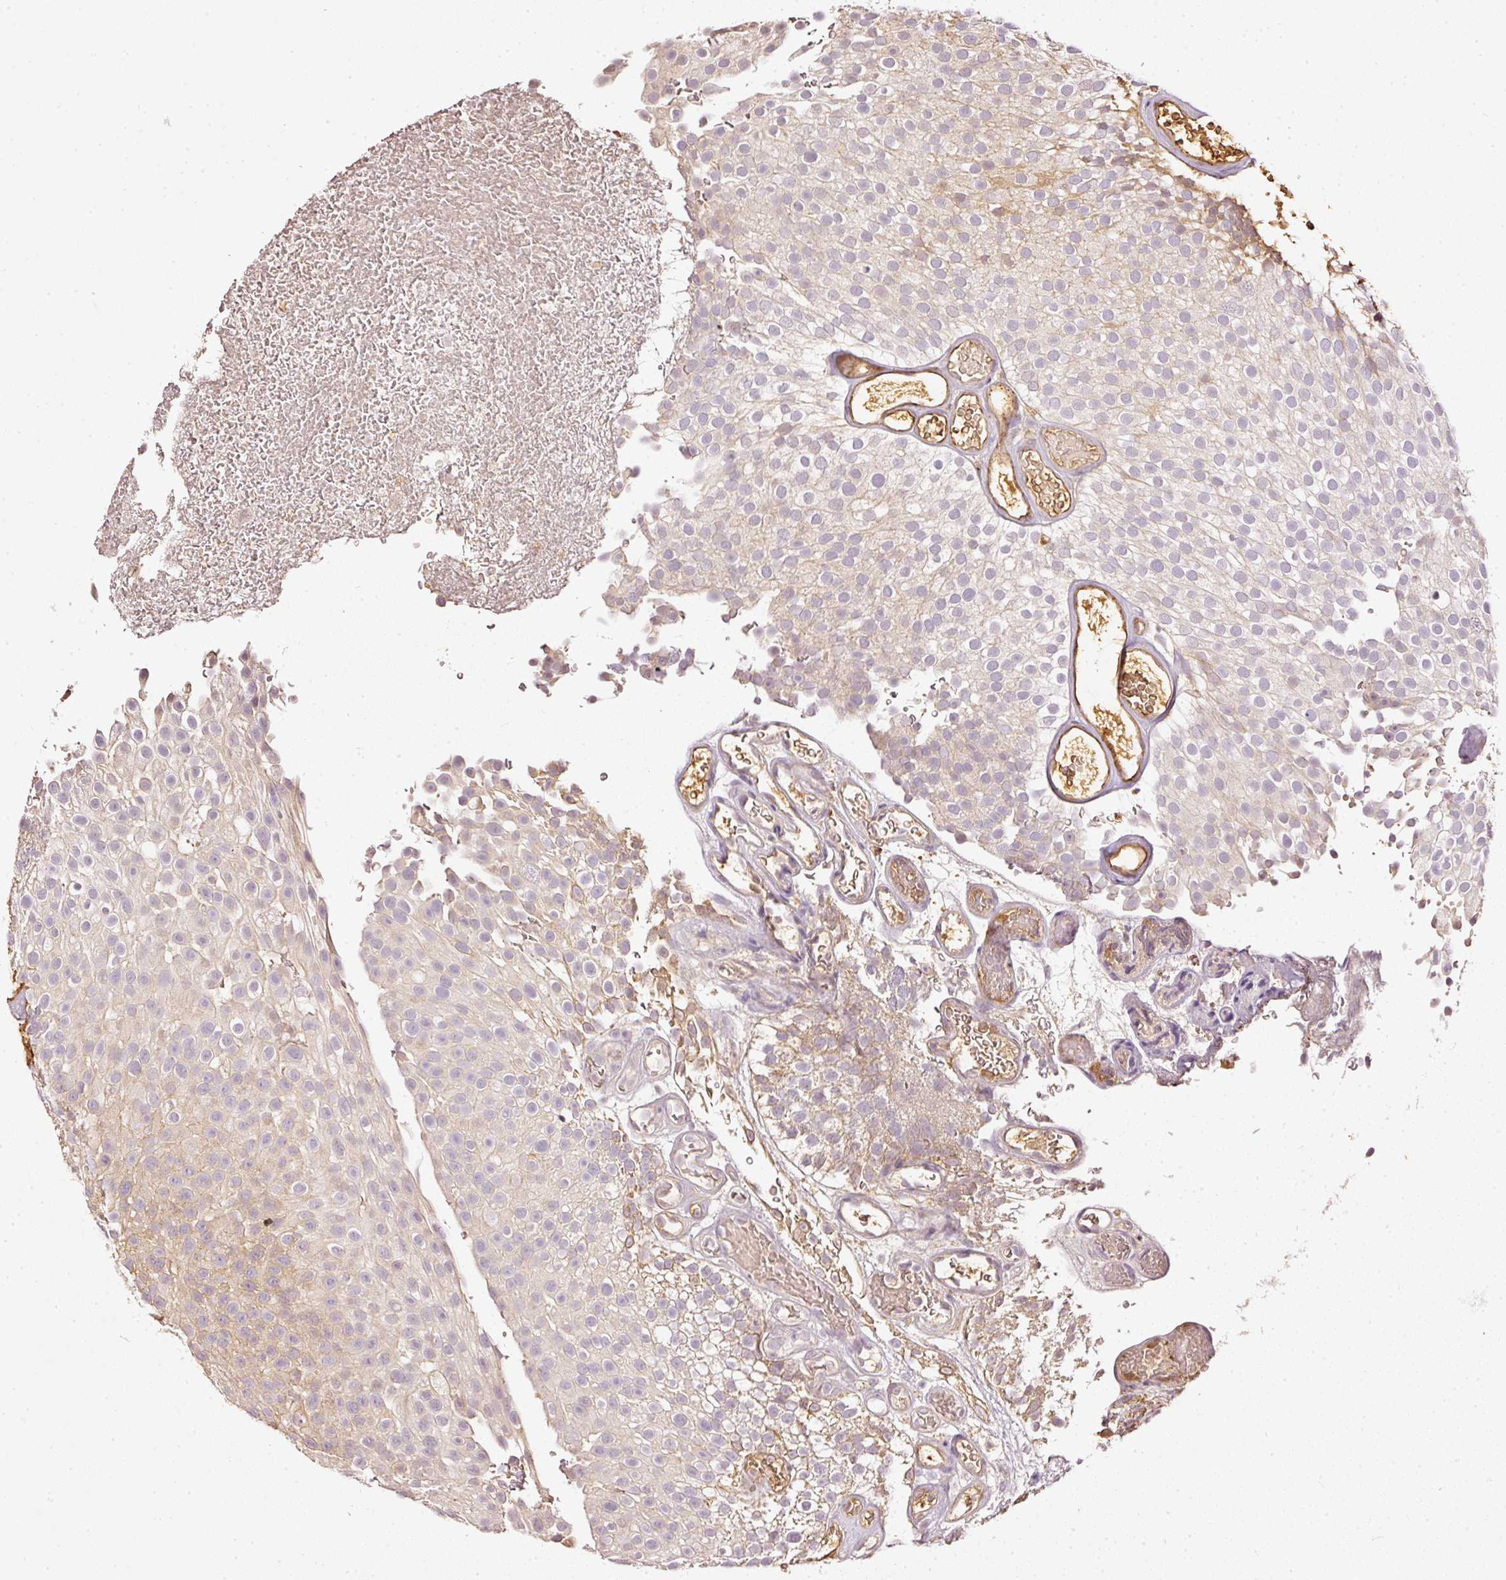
{"staining": {"intensity": "weak", "quantity": "25%-75%", "location": "cytoplasmic/membranous"}, "tissue": "urothelial cancer", "cell_type": "Tumor cells", "image_type": "cancer", "snomed": [{"axis": "morphology", "description": "Urothelial carcinoma, Low grade"}, {"axis": "topography", "description": "Urinary bladder"}], "caption": "Immunohistochemical staining of human urothelial cancer shows weak cytoplasmic/membranous protein expression in about 25%-75% of tumor cells. (DAB (3,3'-diaminobenzidine) IHC with brightfield microscopy, high magnification).", "gene": "EVL", "patient": {"sex": "male", "age": 78}}